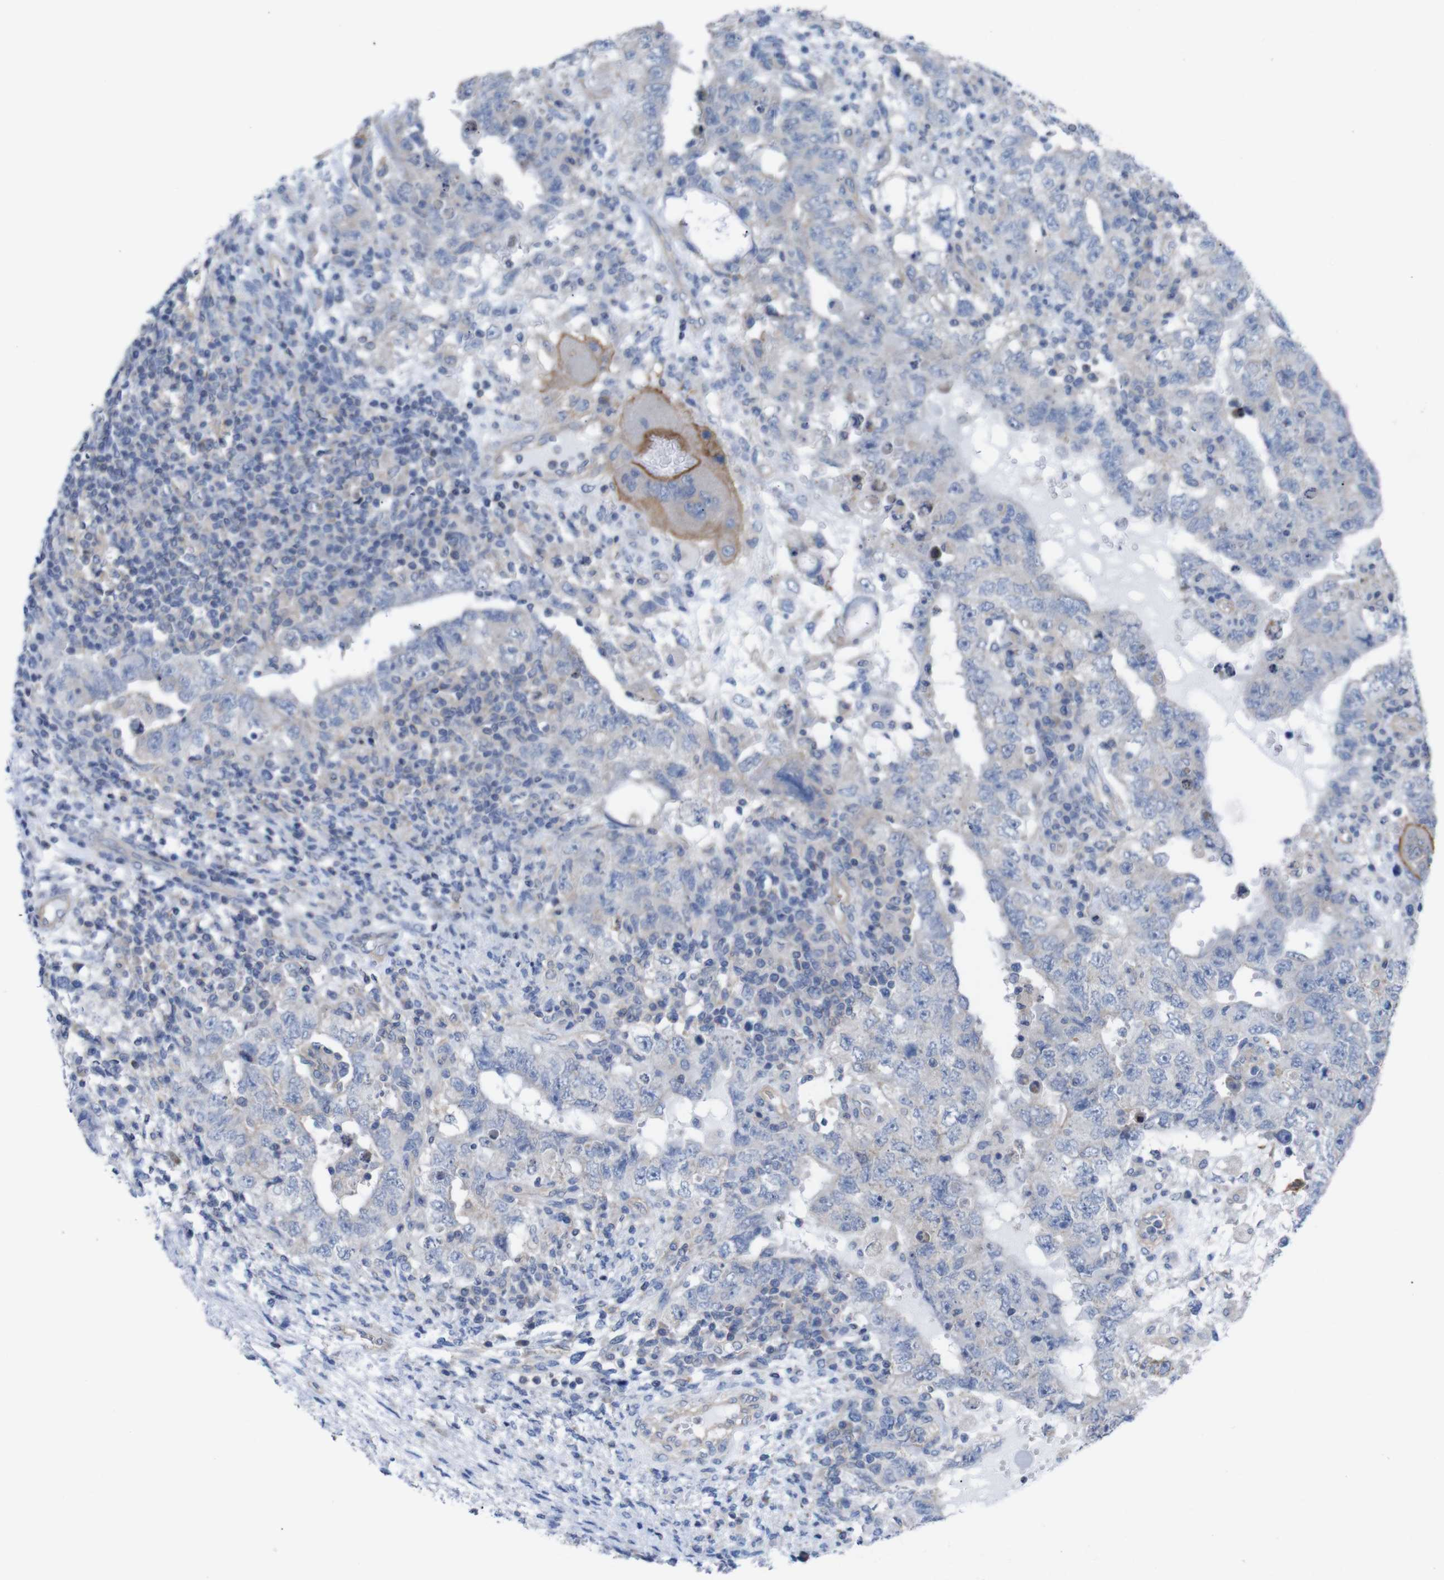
{"staining": {"intensity": "moderate", "quantity": "<25%", "location": "cytoplasmic/membranous"}, "tissue": "testis cancer", "cell_type": "Tumor cells", "image_type": "cancer", "snomed": [{"axis": "morphology", "description": "Carcinoma, Embryonal, NOS"}, {"axis": "topography", "description": "Testis"}], "caption": "Immunohistochemistry histopathology image of testis cancer stained for a protein (brown), which exhibits low levels of moderate cytoplasmic/membranous expression in about <25% of tumor cells.", "gene": "USH1C", "patient": {"sex": "male", "age": 26}}